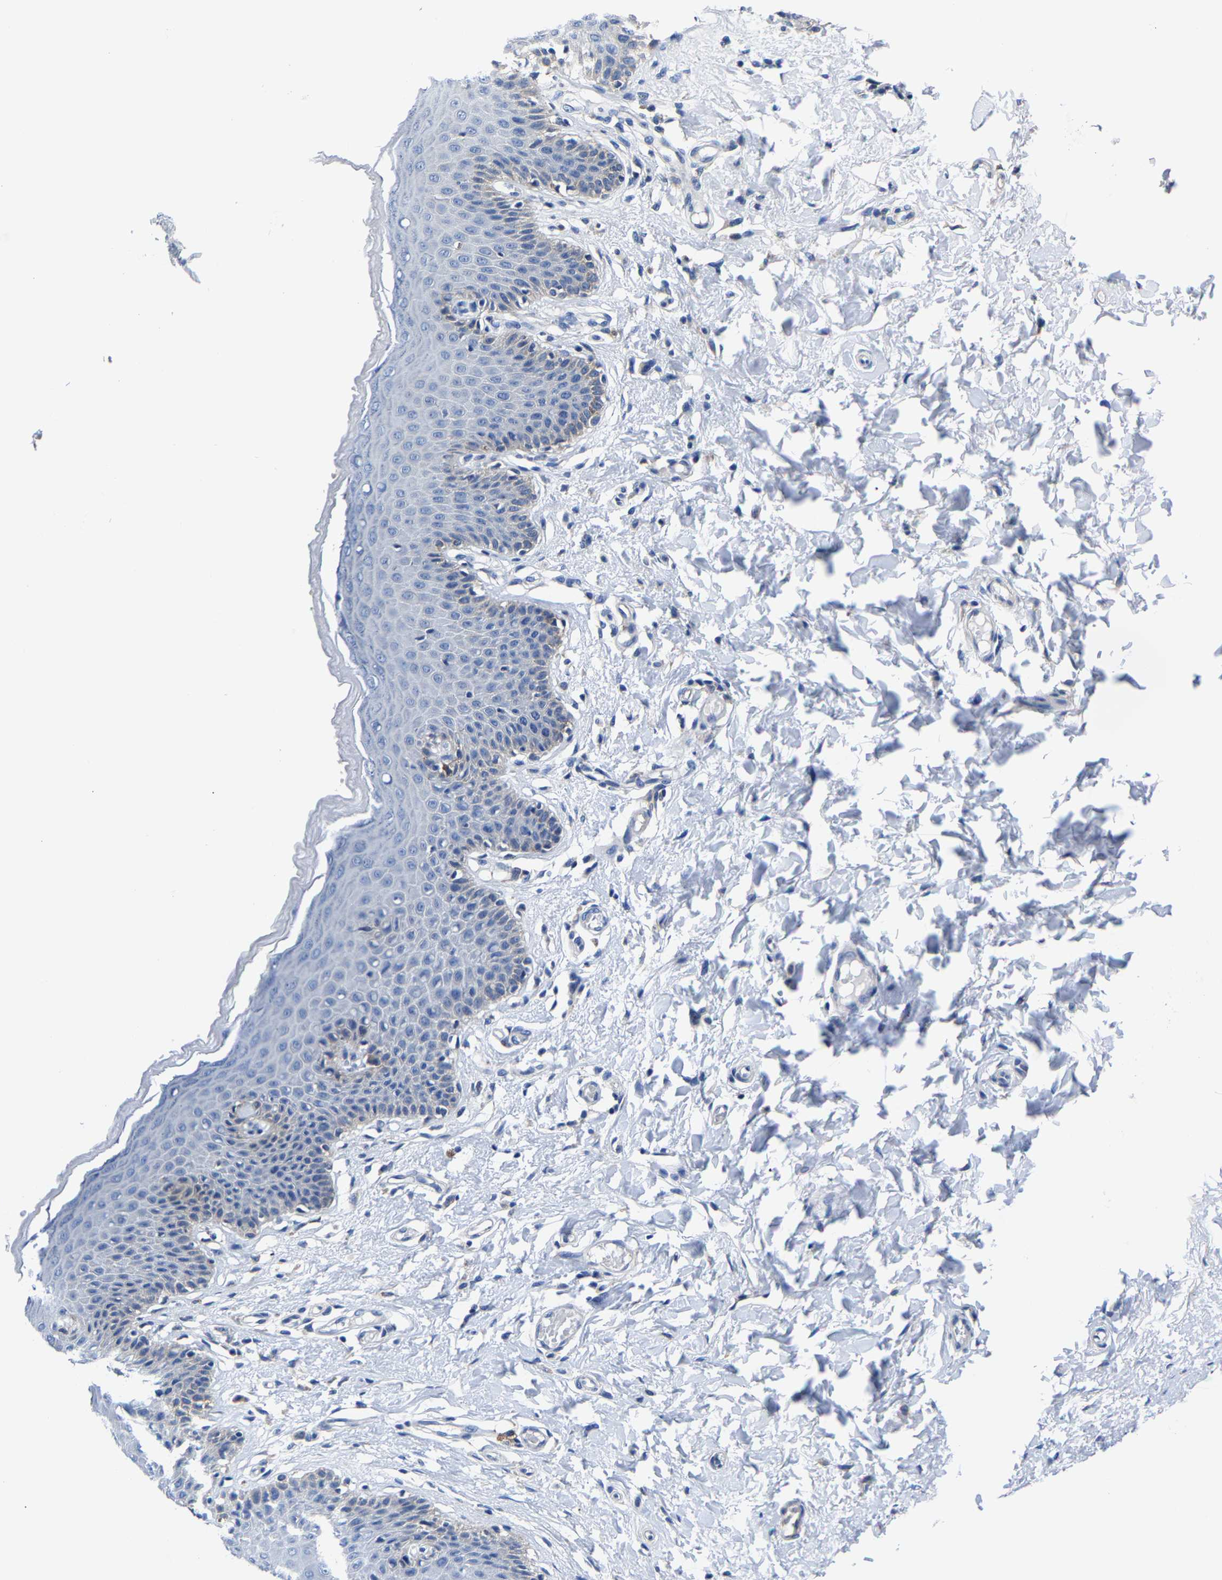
{"staining": {"intensity": "negative", "quantity": "none", "location": "none"}, "tissue": "skin", "cell_type": "Epidermal cells", "image_type": "normal", "snomed": [{"axis": "morphology", "description": "Normal tissue, NOS"}, {"axis": "topography", "description": "Vulva"}], "caption": "This is an immunohistochemistry photomicrograph of unremarkable skin. There is no staining in epidermal cells.", "gene": "SRPK2", "patient": {"sex": "female", "age": 66}}